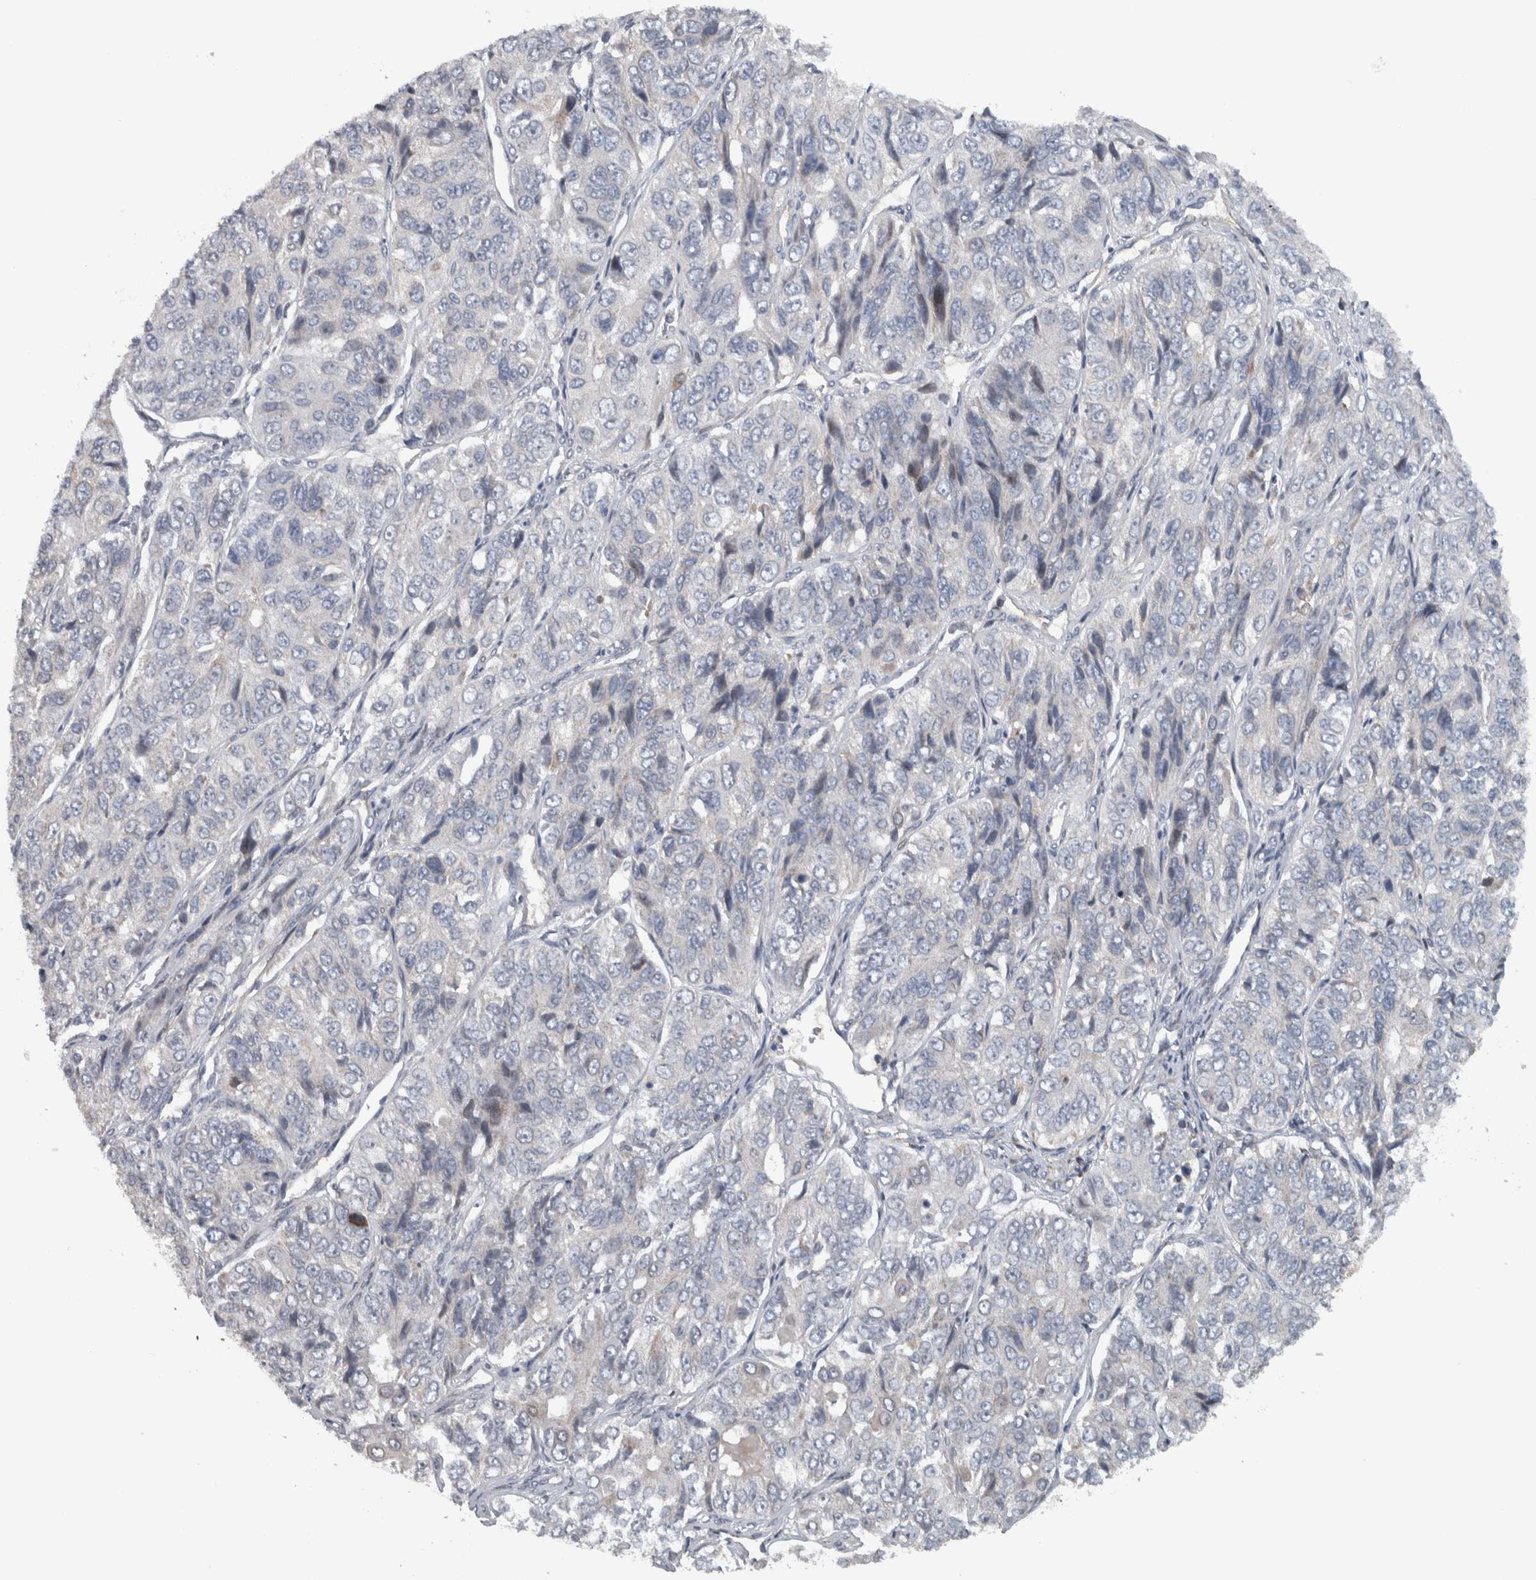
{"staining": {"intensity": "negative", "quantity": "none", "location": "none"}, "tissue": "ovarian cancer", "cell_type": "Tumor cells", "image_type": "cancer", "snomed": [{"axis": "morphology", "description": "Carcinoma, endometroid"}, {"axis": "topography", "description": "Ovary"}], "caption": "The photomicrograph exhibits no staining of tumor cells in ovarian cancer. (Brightfield microscopy of DAB (3,3'-diaminobenzidine) immunohistochemistry (IHC) at high magnification).", "gene": "BAIAP2L1", "patient": {"sex": "female", "age": 51}}